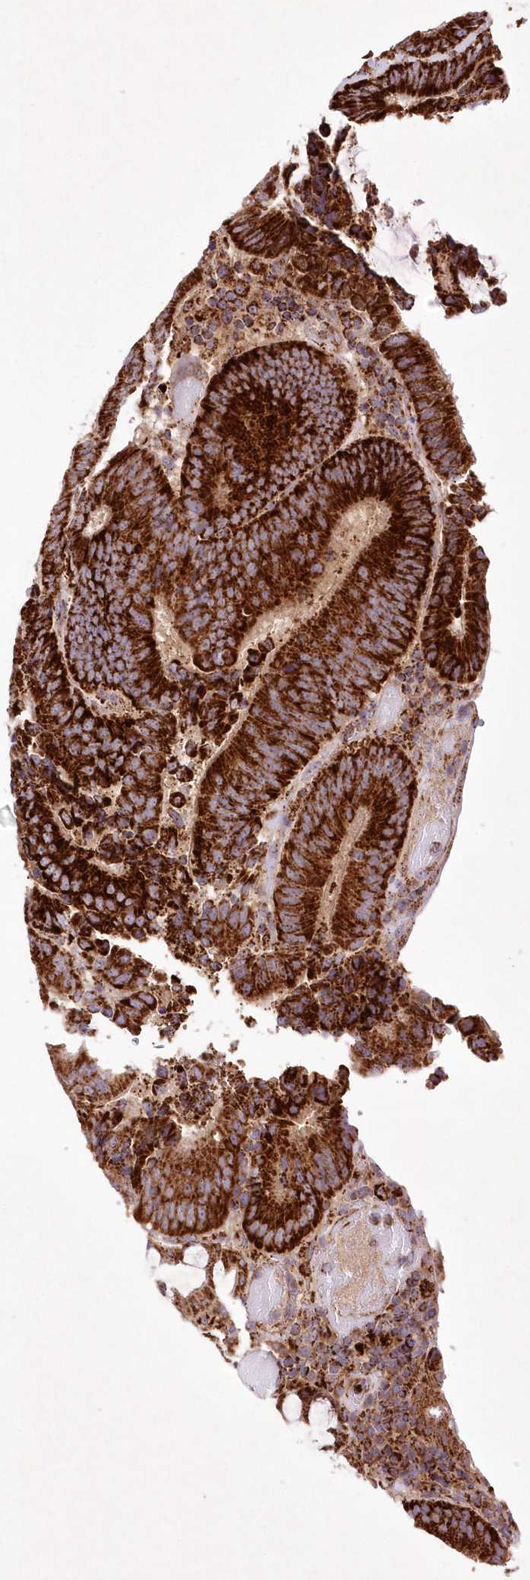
{"staining": {"intensity": "strong", "quantity": ">75%", "location": "cytoplasmic/membranous"}, "tissue": "colorectal cancer", "cell_type": "Tumor cells", "image_type": "cancer", "snomed": [{"axis": "morphology", "description": "Adenocarcinoma, NOS"}, {"axis": "topography", "description": "Colon"}], "caption": "Protein expression analysis of colorectal adenocarcinoma shows strong cytoplasmic/membranous expression in approximately >75% of tumor cells.", "gene": "ASNSD1", "patient": {"sex": "female", "age": 78}}